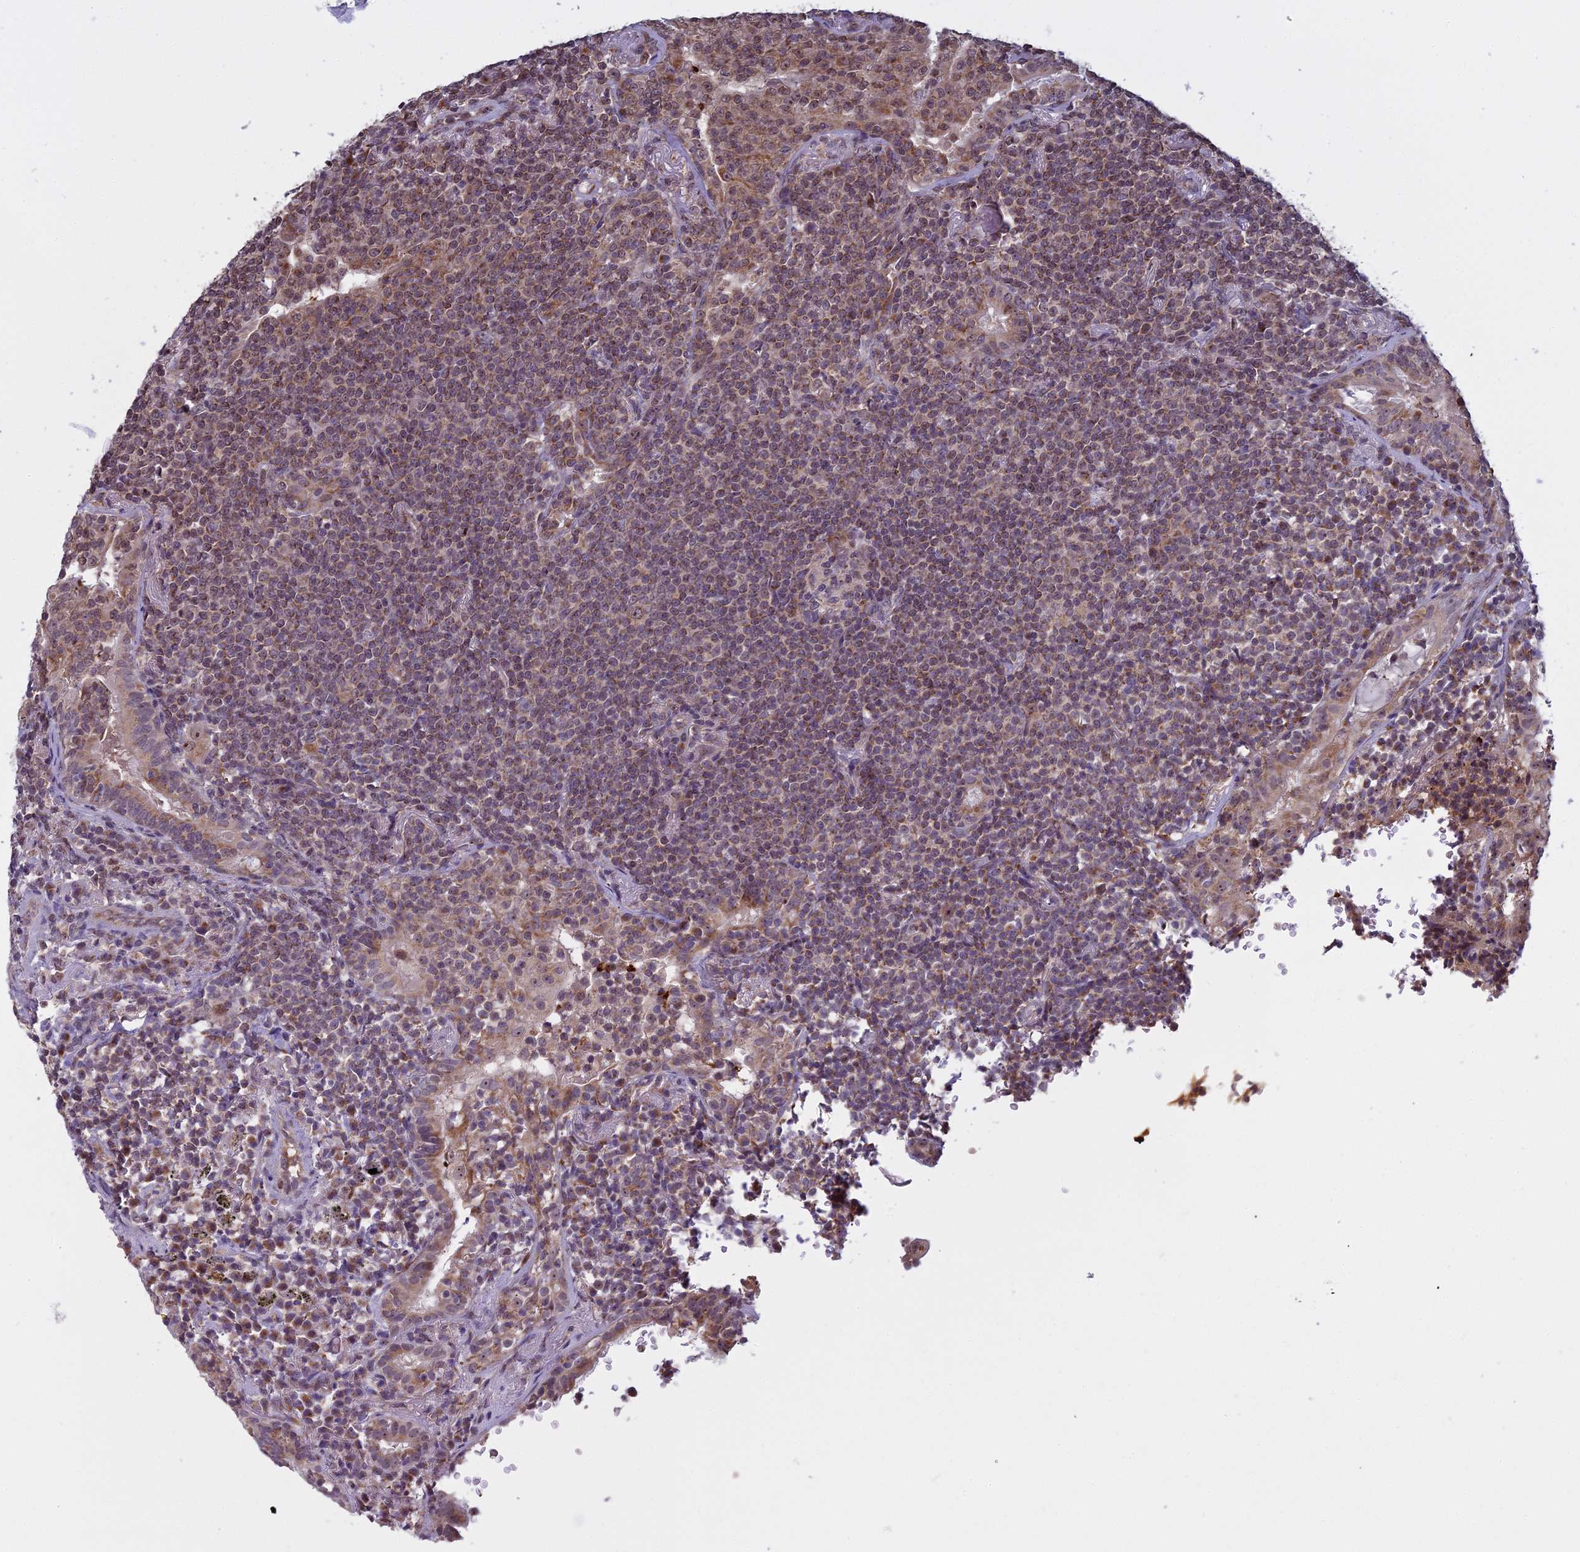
{"staining": {"intensity": "weak", "quantity": "25%-75%", "location": "nuclear"}, "tissue": "lymphoma", "cell_type": "Tumor cells", "image_type": "cancer", "snomed": [{"axis": "morphology", "description": "Malignant lymphoma, non-Hodgkin's type, Low grade"}, {"axis": "topography", "description": "Lung"}], "caption": "Brown immunohistochemical staining in human lymphoma displays weak nuclear staining in approximately 25%-75% of tumor cells.", "gene": "MEOX1", "patient": {"sex": "female", "age": 71}}